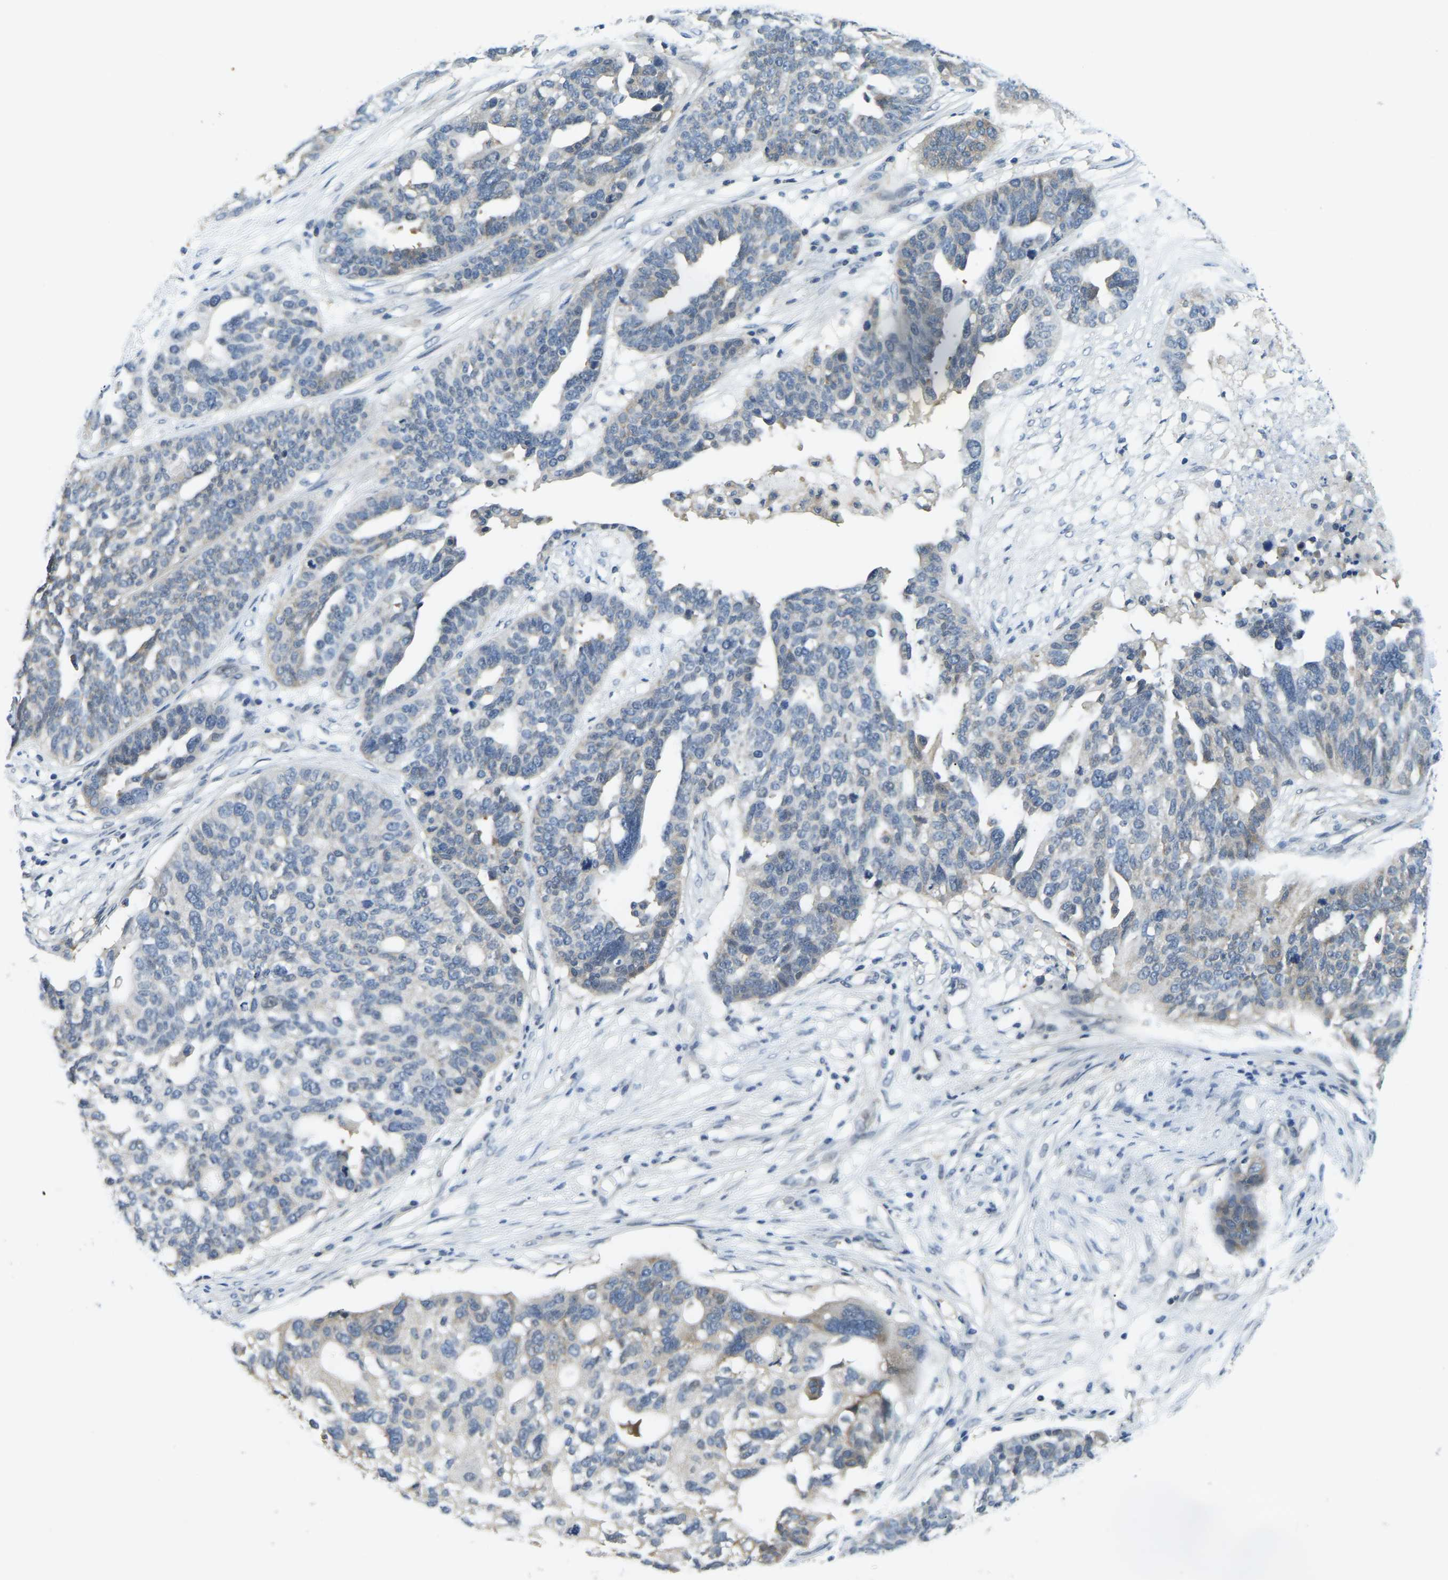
{"staining": {"intensity": "negative", "quantity": "none", "location": "none"}, "tissue": "ovarian cancer", "cell_type": "Tumor cells", "image_type": "cancer", "snomed": [{"axis": "morphology", "description": "Cystadenocarcinoma, serous, NOS"}, {"axis": "topography", "description": "Ovary"}], "caption": "This is a photomicrograph of immunohistochemistry (IHC) staining of serous cystadenocarcinoma (ovarian), which shows no expression in tumor cells. (Immunohistochemistry, brightfield microscopy, high magnification).", "gene": "AHNAK", "patient": {"sex": "female", "age": 59}}